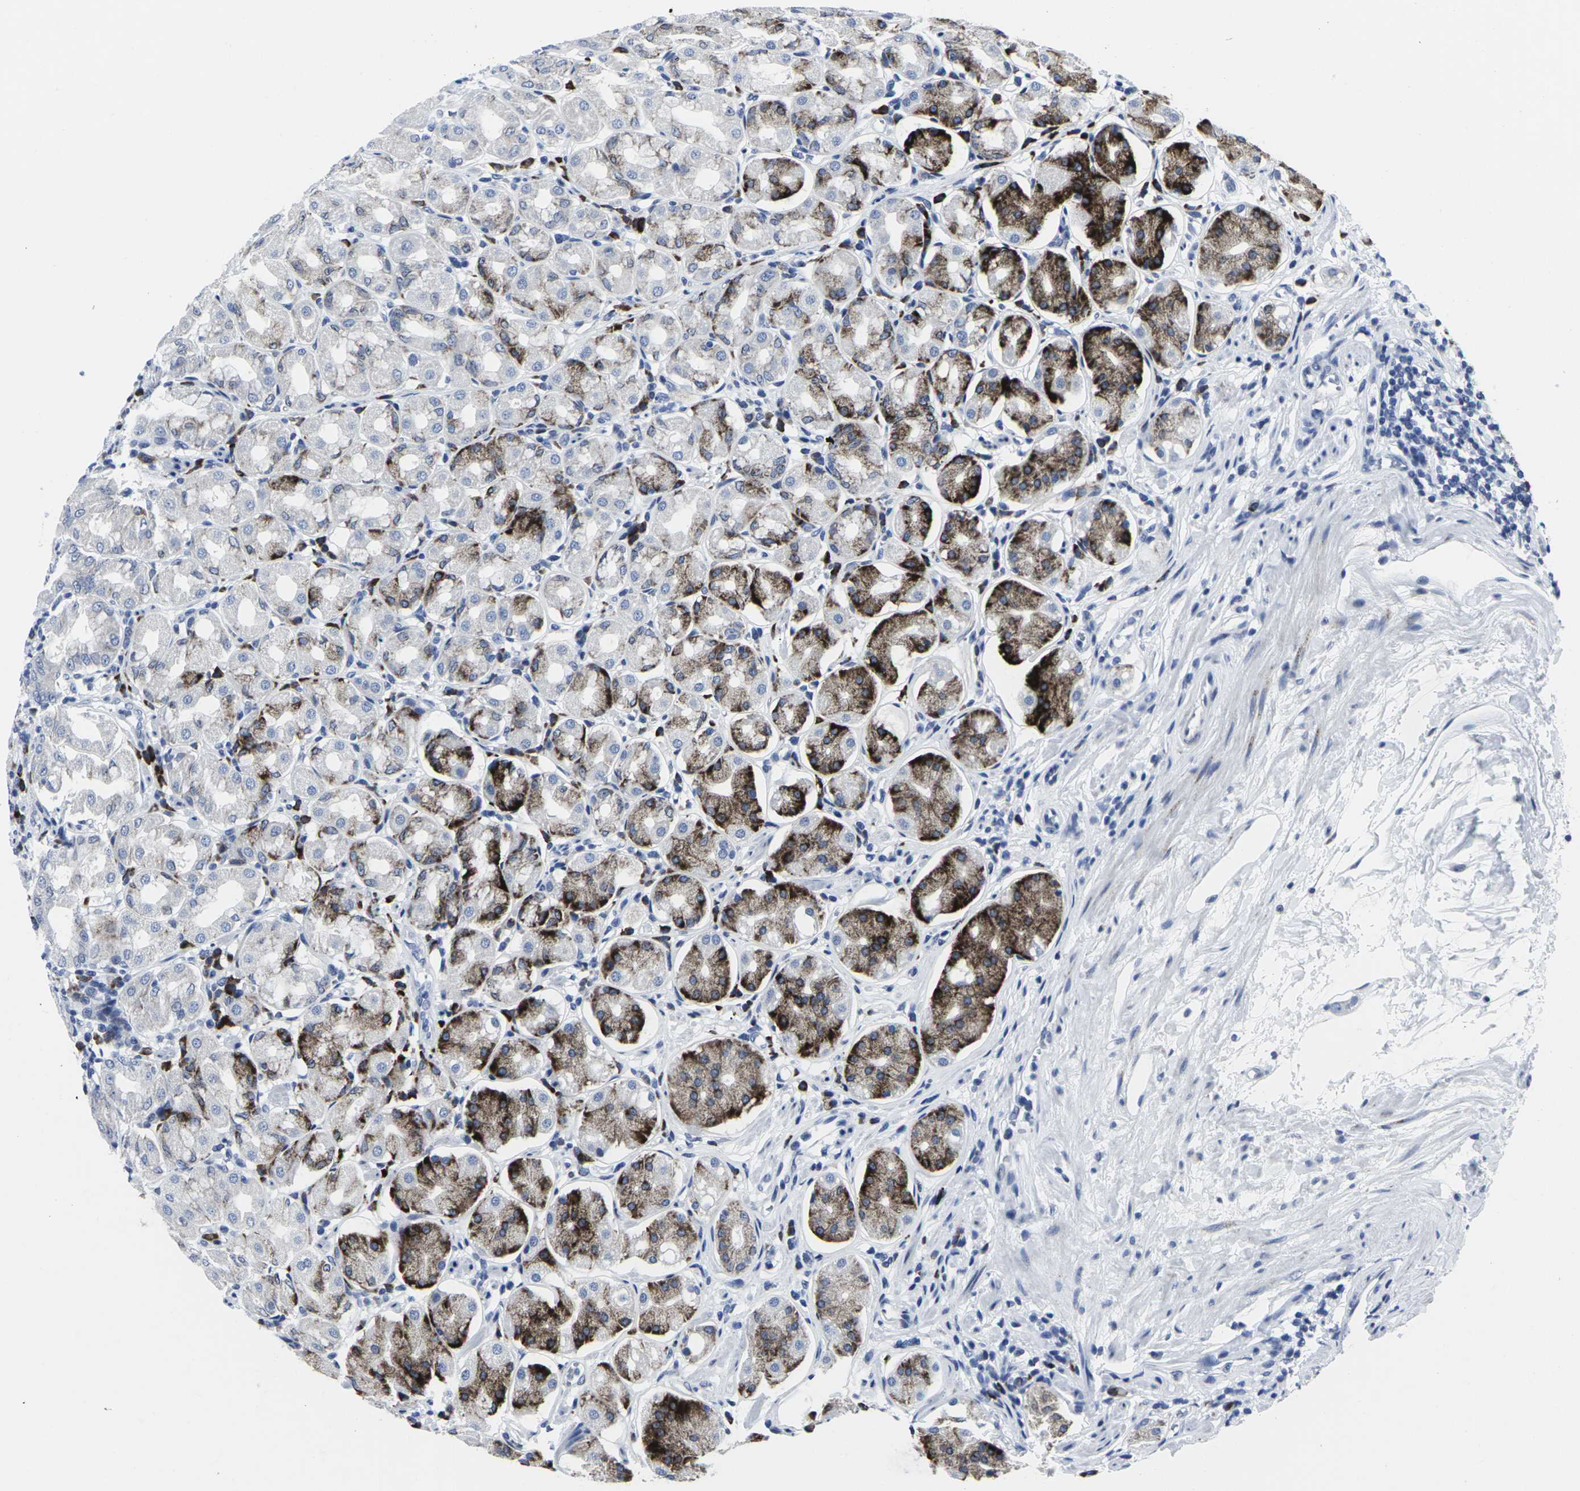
{"staining": {"intensity": "strong", "quantity": "25%-75%", "location": "cytoplasmic/membranous"}, "tissue": "stomach", "cell_type": "Glandular cells", "image_type": "normal", "snomed": [{"axis": "morphology", "description": "Normal tissue, NOS"}, {"axis": "topography", "description": "Stomach"}, {"axis": "topography", "description": "Stomach, lower"}], "caption": "Stomach stained with DAB IHC exhibits high levels of strong cytoplasmic/membranous staining in approximately 25%-75% of glandular cells.", "gene": "RPN1", "patient": {"sex": "female", "age": 56}}